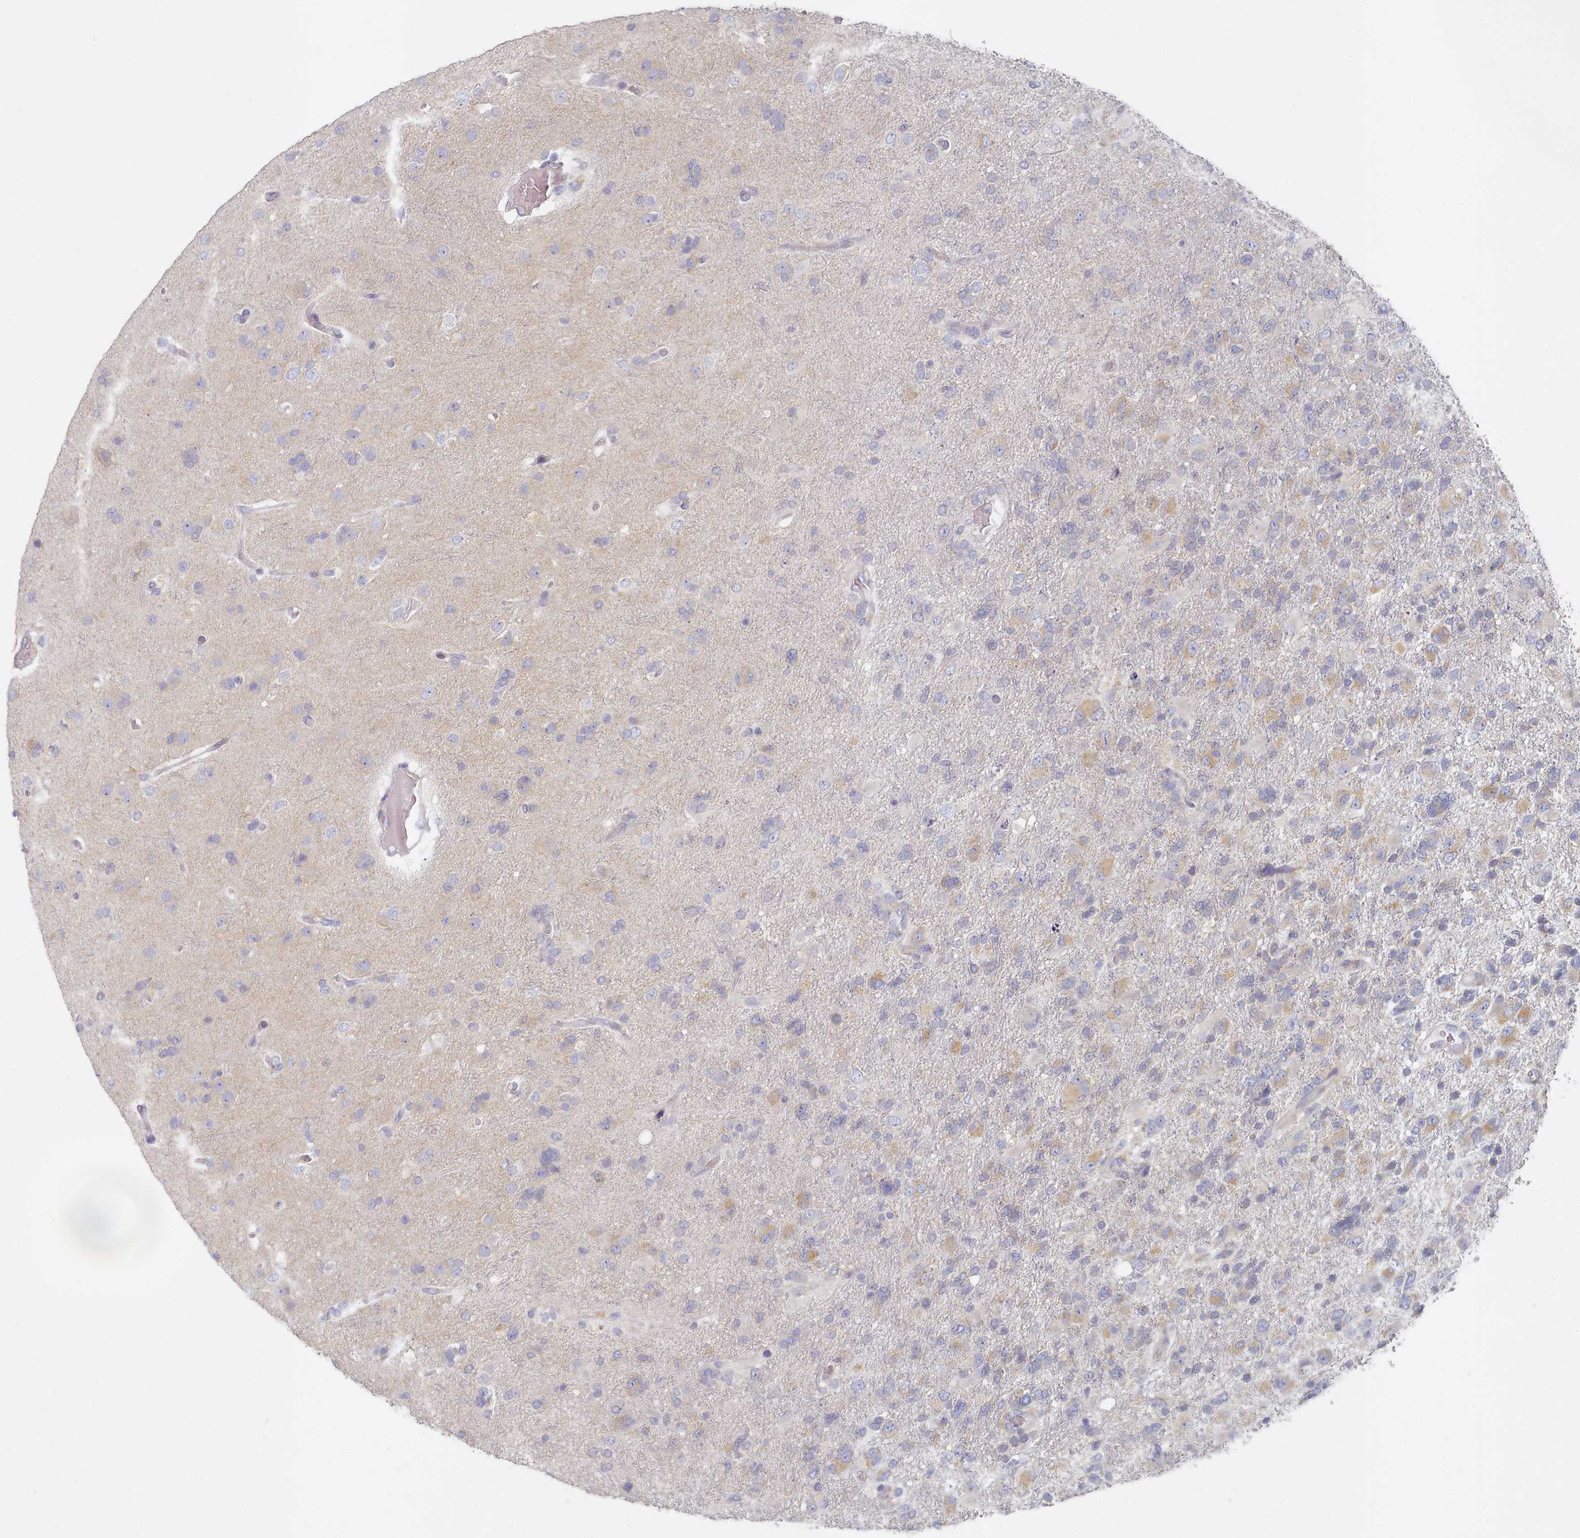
{"staining": {"intensity": "weak", "quantity": "<25%", "location": "cytoplasmic/membranous"}, "tissue": "glioma", "cell_type": "Tumor cells", "image_type": "cancer", "snomed": [{"axis": "morphology", "description": "Glioma, malignant, High grade"}, {"axis": "topography", "description": "Brain"}], "caption": "Histopathology image shows no significant protein staining in tumor cells of malignant glioma (high-grade).", "gene": "TYW1B", "patient": {"sex": "male", "age": 61}}